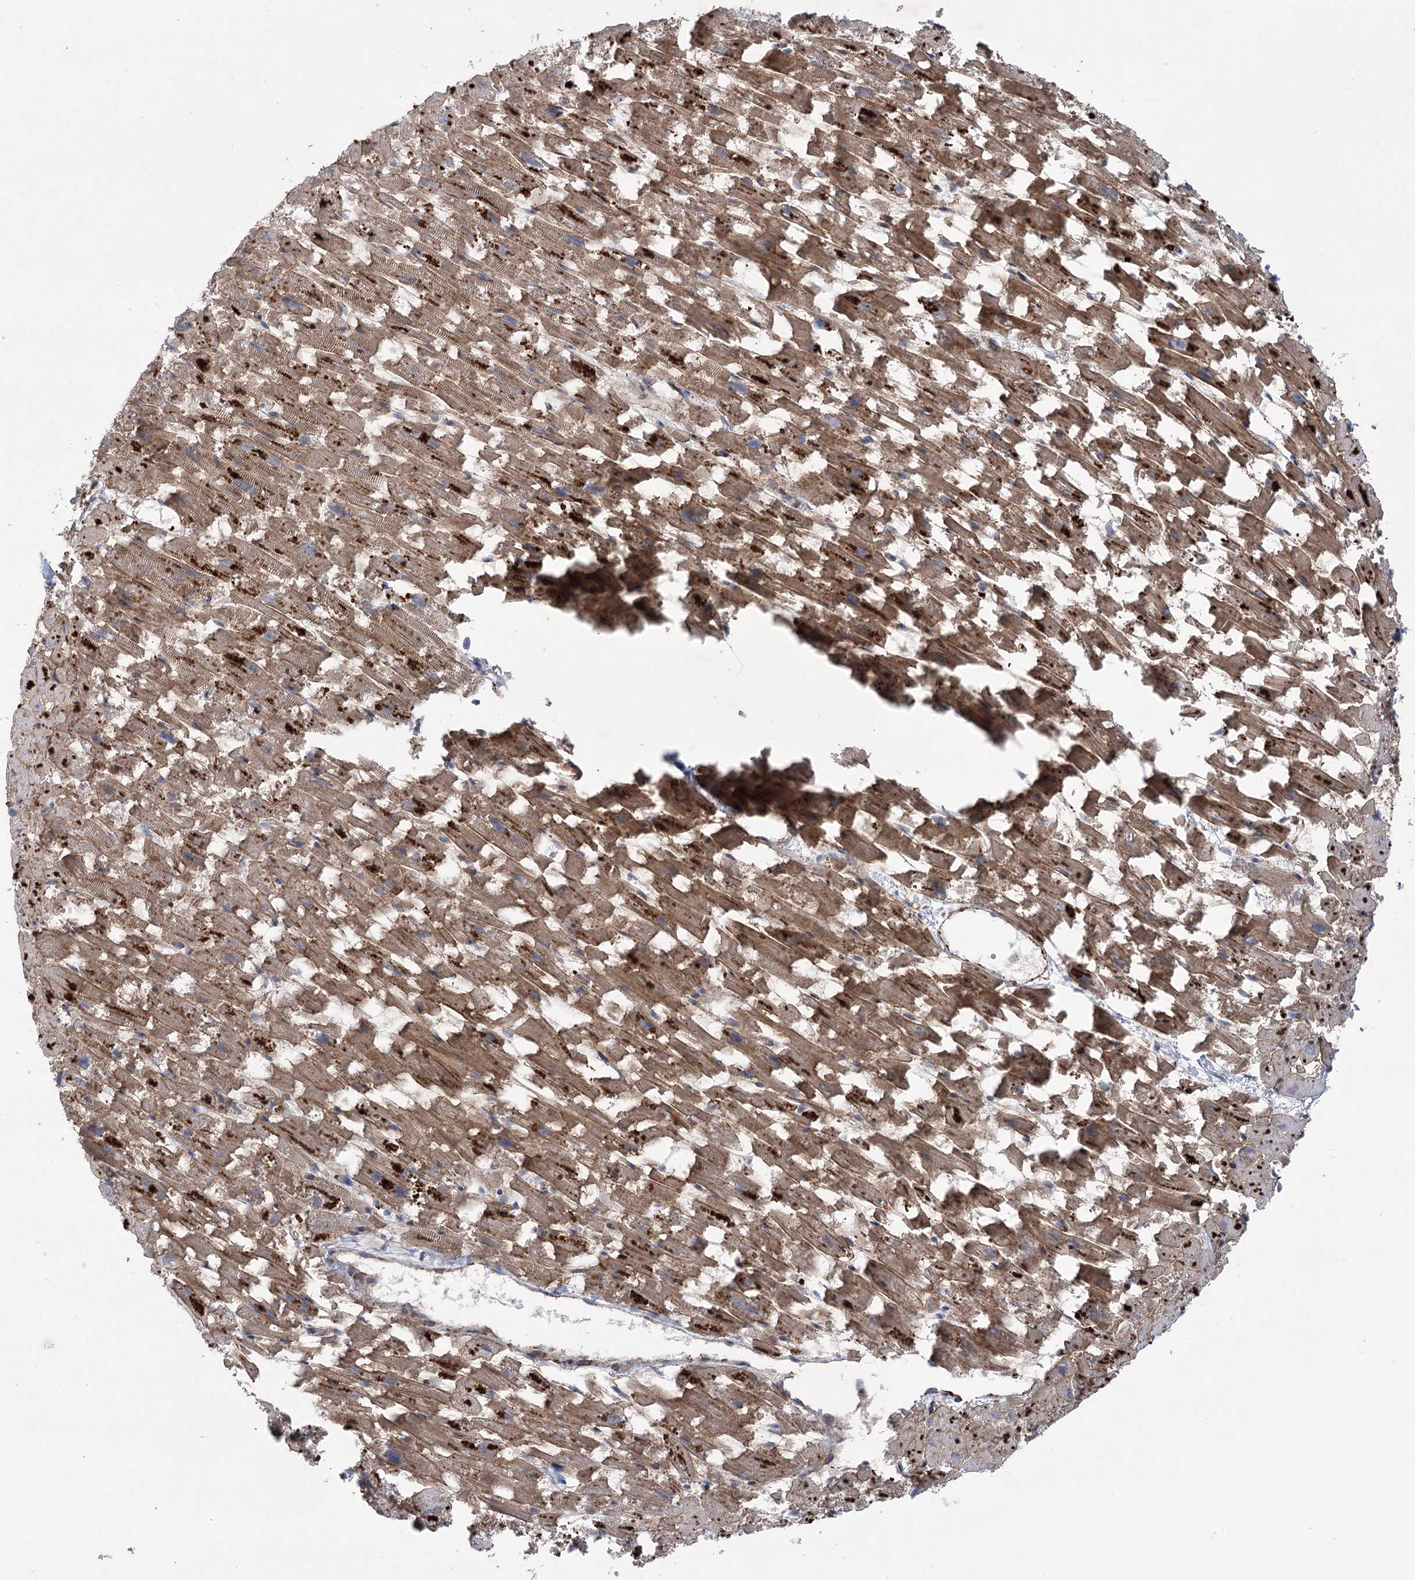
{"staining": {"intensity": "moderate", "quantity": ">75%", "location": "cytoplasmic/membranous"}, "tissue": "heart muscle", "cell_type": "Cardiomyocytes", "image_type": "normal", "snomed": [{"axis": "morphology", "description": "Normal tissue, NOS"}, {"axis": "topography", "description": "Heart"}], "caption": "High-power microscopy captured an immunohistochemistry micrograph of benign heart muscle, revealing moderate cytoplasmic/membranous expression in about >75% of cardiomyocytes. The staining was performed using DAB (3,3'-diaminobenzidine), with brown indicating positive protein expression. Nuclei are stained blue with hematoxylin.", "gene": "METTL24", "patient": {"sex": "female", "age": 64}}